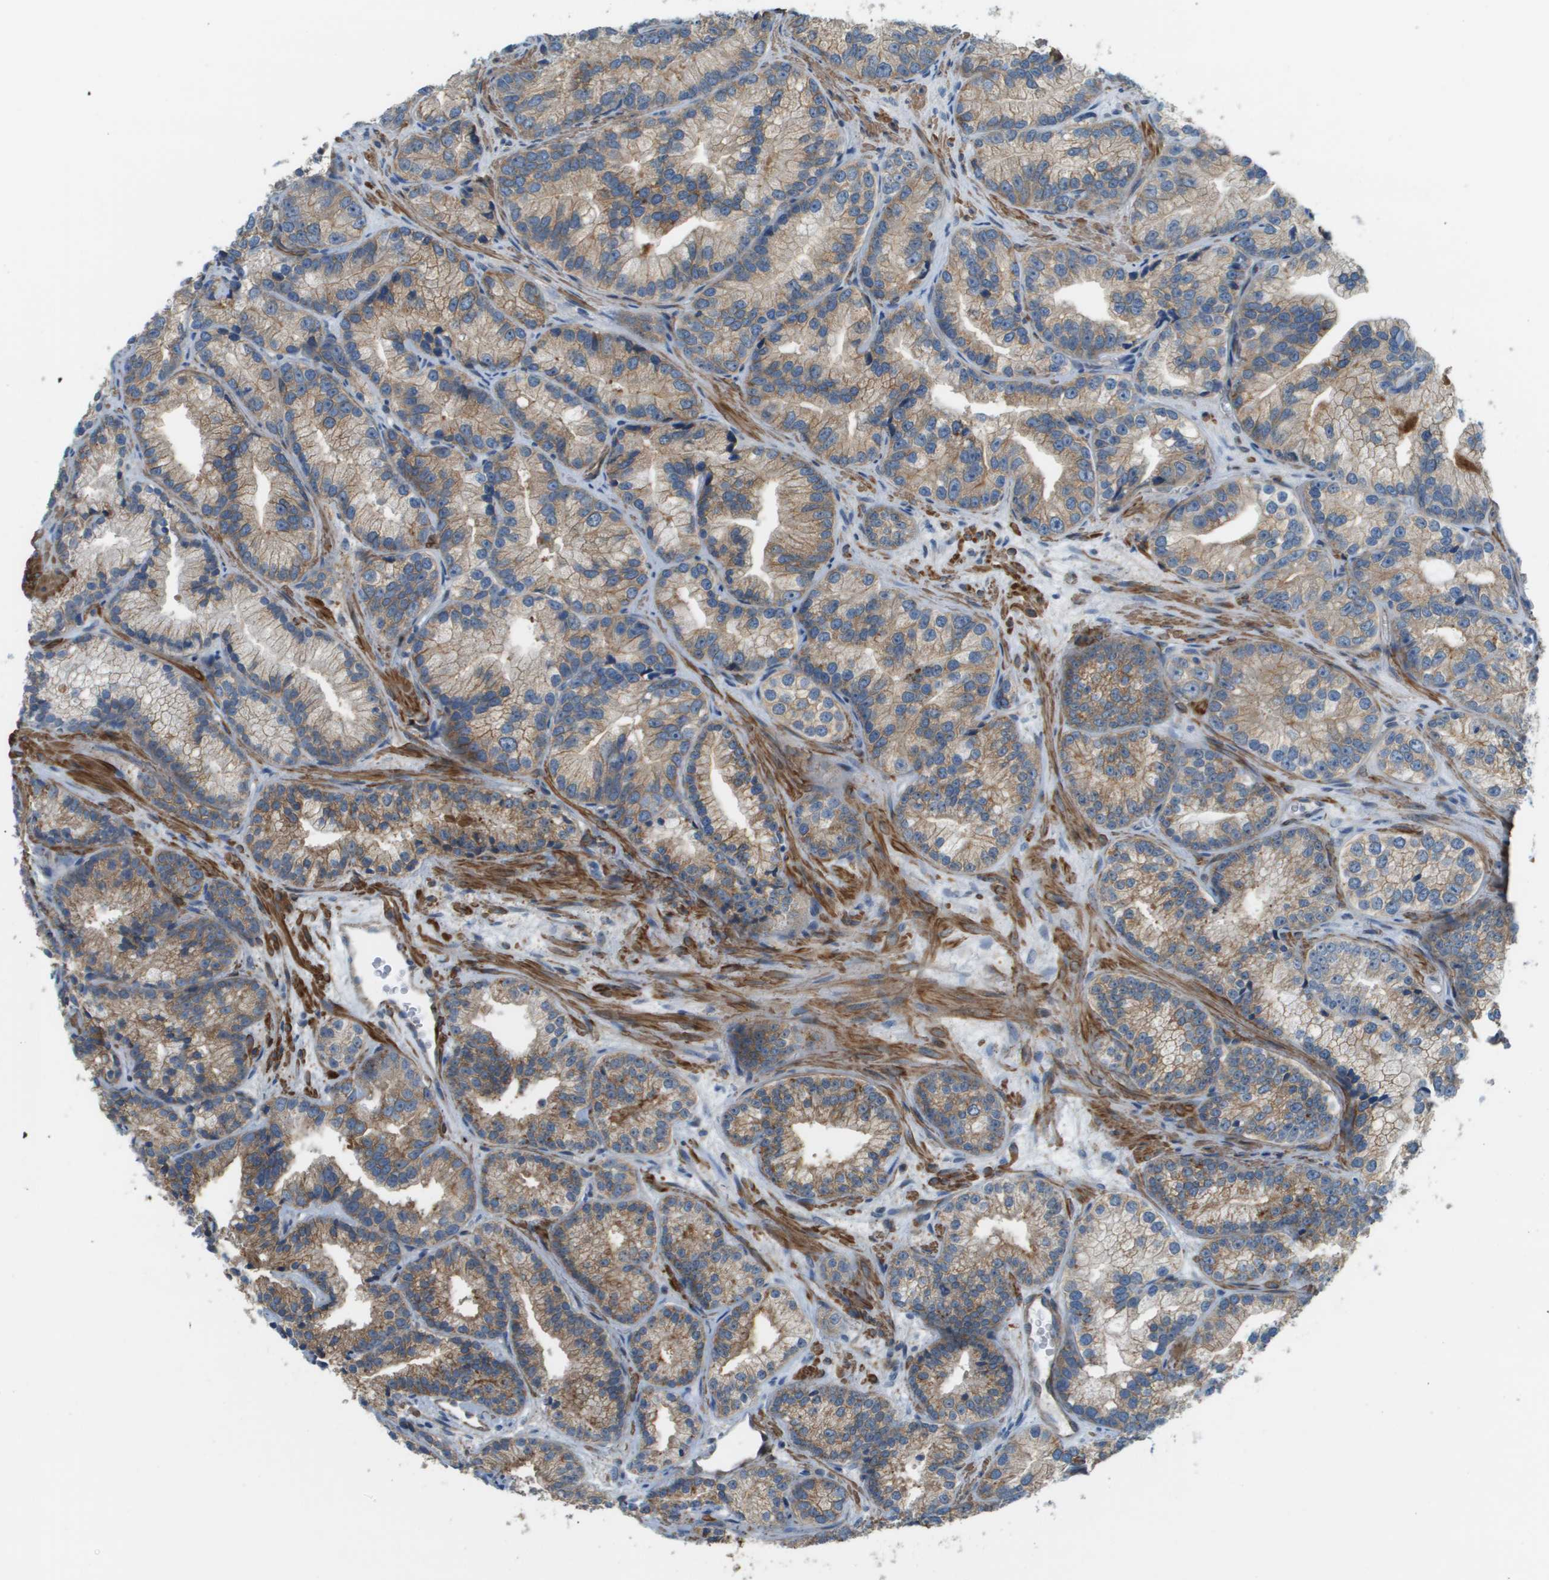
{"staining": {"intensity": "weak", "quantity": ">75%", "location": "cytoplasmic/membranous"}, "tissue": "prostate cancer", "cell_type": "Tumor cells", "image_type": "cancer", "snomed": [{"axis": "morphology", "description": "Adenocarcinoma, Low grade"}, {"axis": "topography", "description": "Prostate"}], "caption": "Adenocarcinoma (low-grade) (prostate) tissue demonstrates weak cytoplasmic/membranous staining in about >75% of tumor cells, visualized by immunohistochemistry.", "gene": "MYH11", "patient": {"sex": "male", "age": 89}}